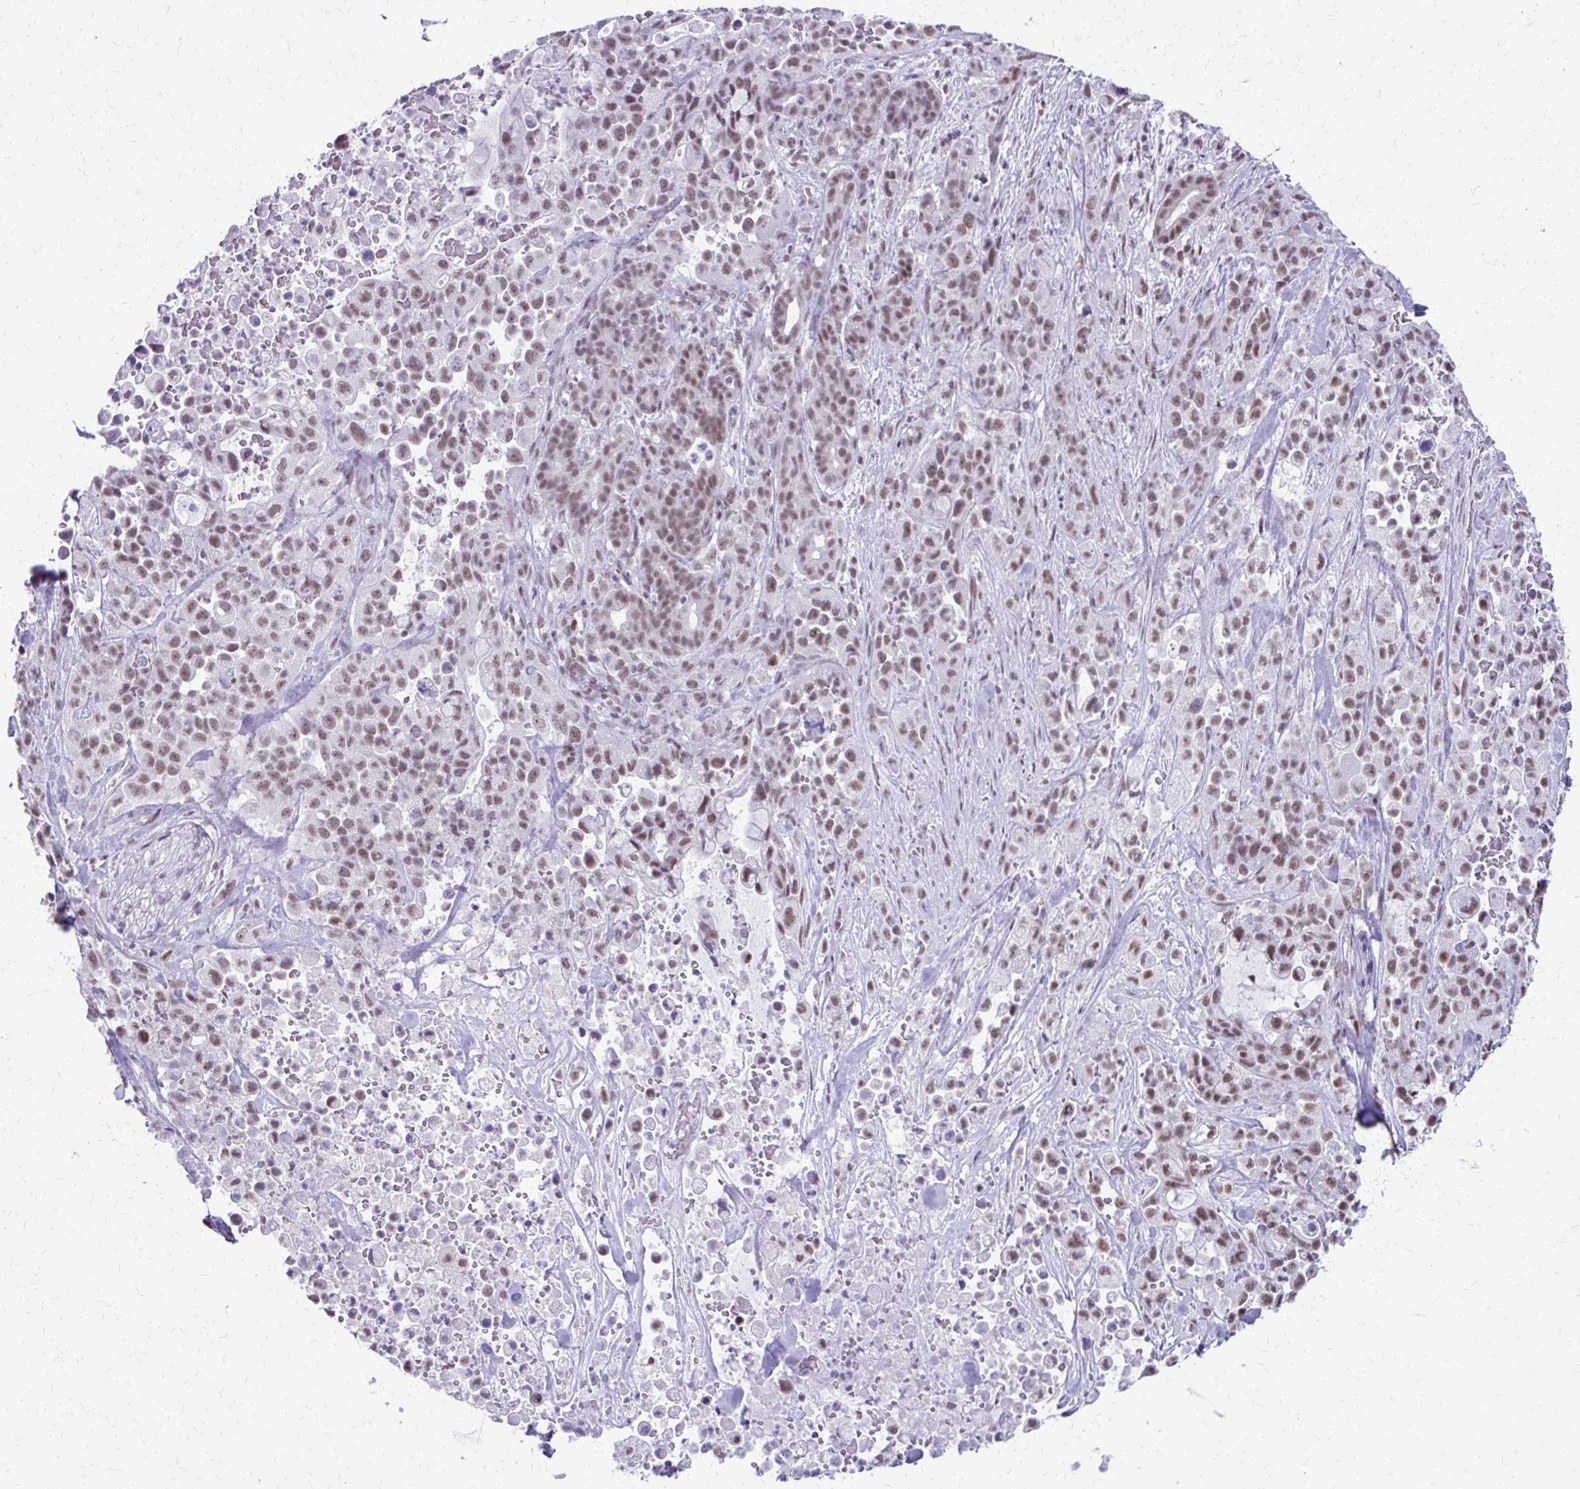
{"staining": {"intensity": "weak", "quantity": ">75%", "location": "nuclear"}, "tissue": "pancreatic cancer", "cell_type": "Tumor cells", "image_type": "cancer", "snomed": [{"axis": "morphology", "description": "Adenocarcinoma, NOS"}, {"axis": "topography", "description": "Pancreas"}], "caption": "IHC of human pancreatic cancer reveals low levels of weak nuclear expression in about >75% of tumor cells.", "gene": "SS18", "patient": {"sex": "male", "age": 44}}